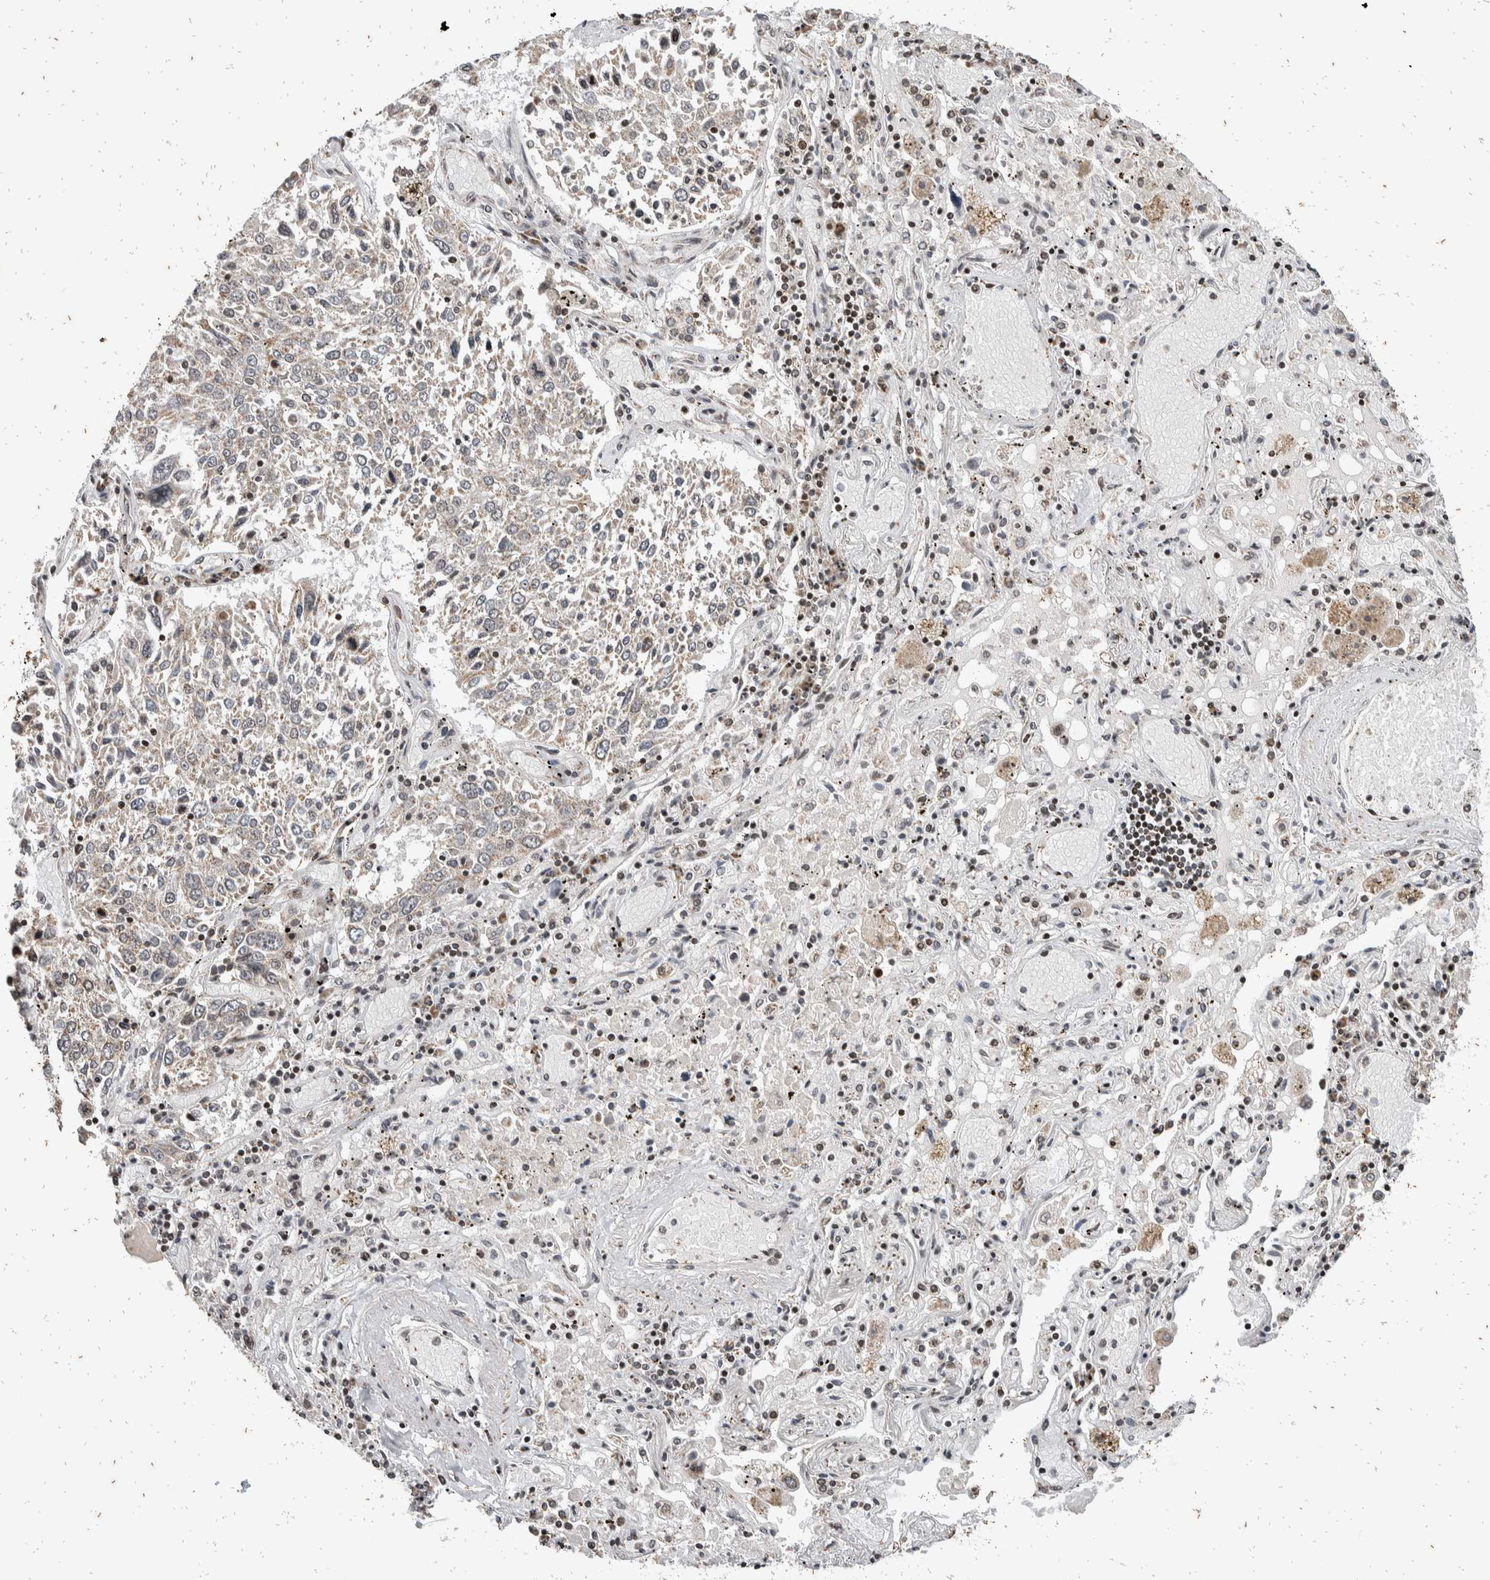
{"staining": {"intensity": "weak", "quantity": "25%-75%", "location": "cytoplasmic/membranous"}, "tissue": "lung cancer", "cell_type": "Tumor cells", "image_type": "cancer", "snomed": [{"axis": "morphology", "description": "Squamous cell carcinoma, NOS"}, {"axis": "topography", "description": "Lung"}], "caption": "Tumor cells exhibit low levels of weak cytoplasmic/membranous positivity in approximately 25%-75% of cells in lung squamous cell carcinoma. Immunohistochemistry stains the protein in brown and the nuclei are stained blue.", "gene": "ATXN7L1", "patient": {"sex": "male", "age": 65}}